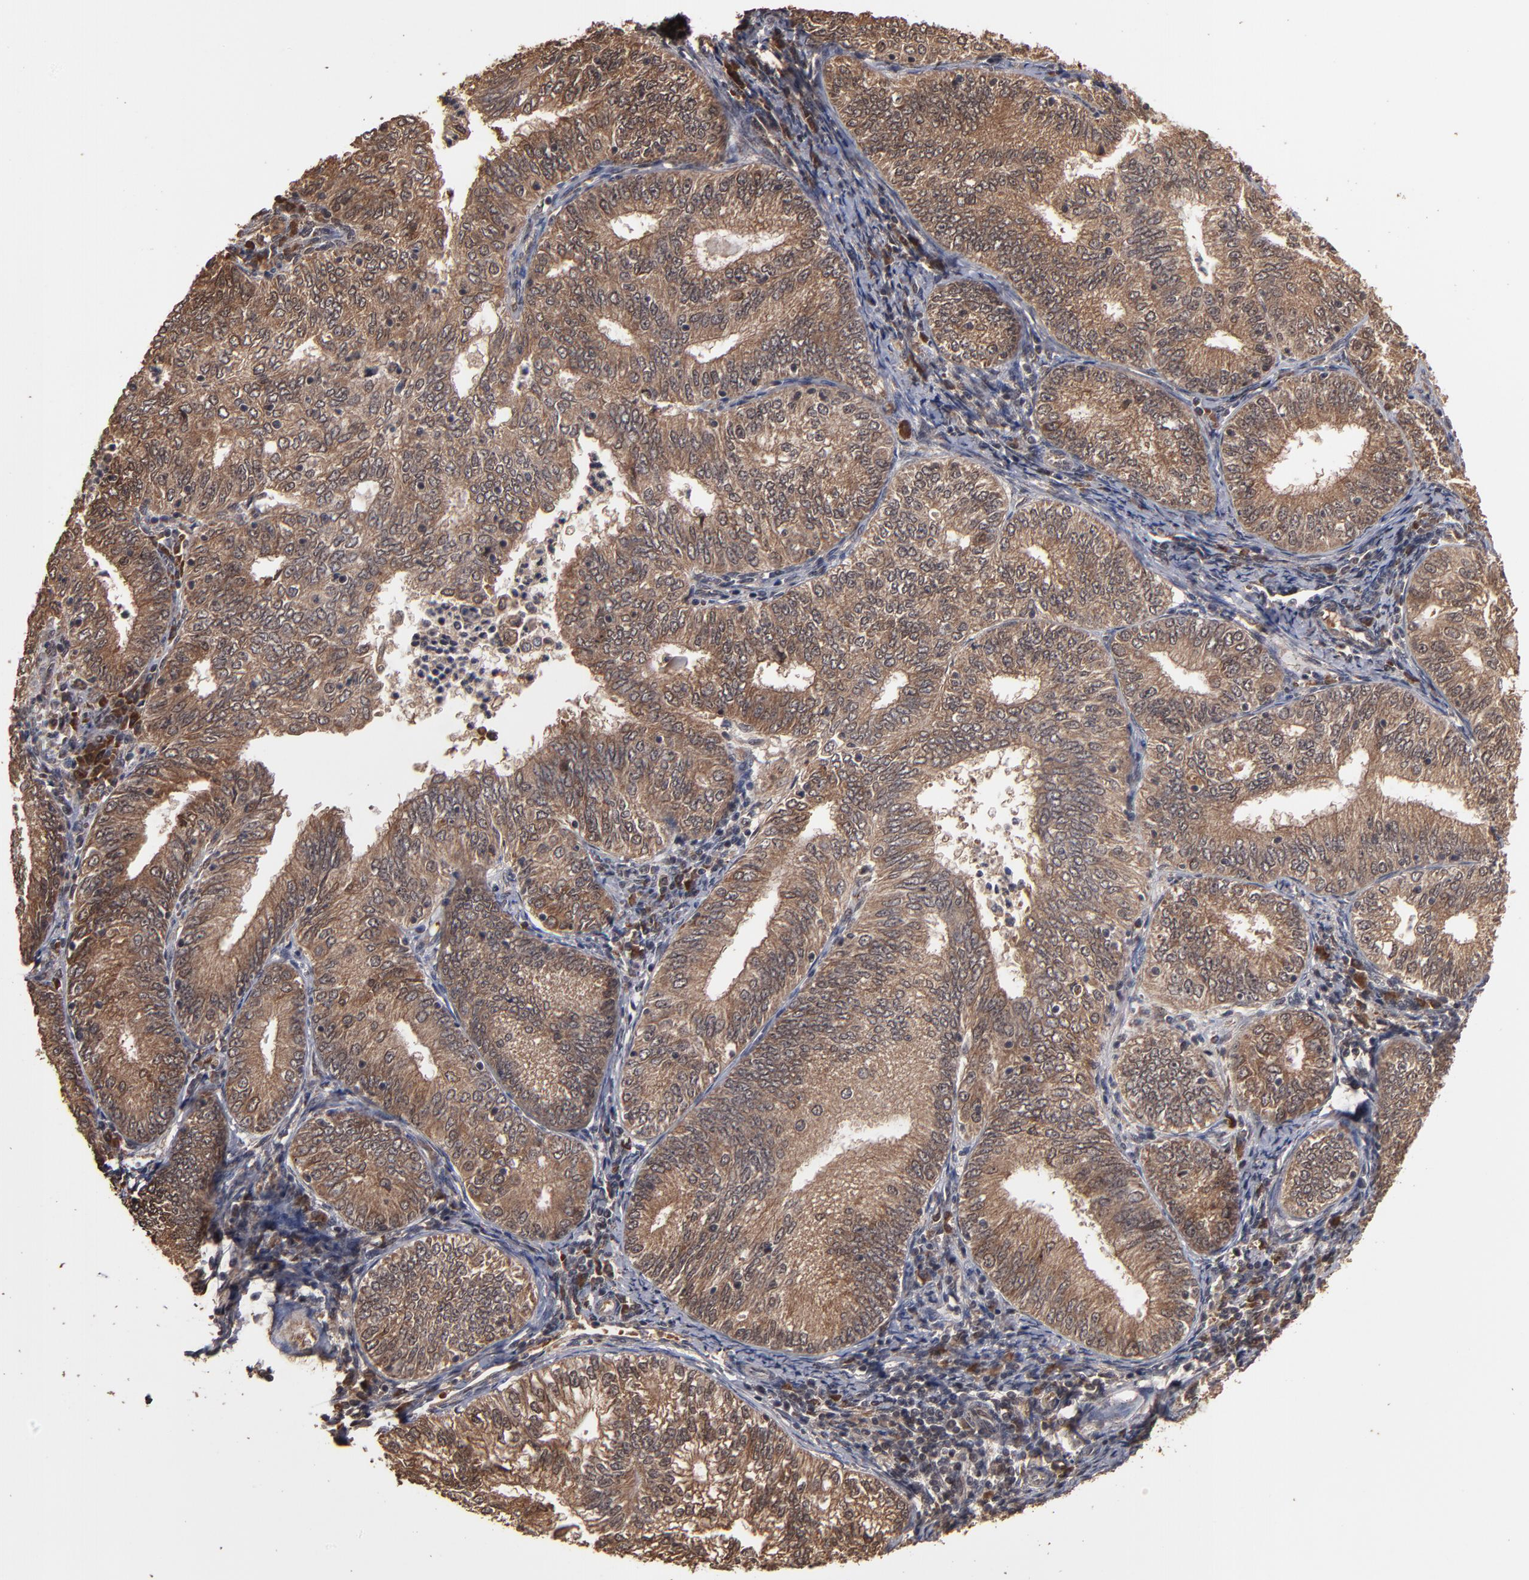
{"staining": {"intensity": "strong", "quantity": ">75%", "location": "cytoplasmic/membranous,nuclear"}, "tissue": "endometrial cancer", "cell_type": "Tumor cells", "image_type": "cancer", "snomed": [{"axis": "morphology", "description": "Adenocarcinoma, NOS"}, {"axis": "topography", "description": "Endometrium"}], "caption": "Brown immunohistochemical staining in endometrial cancer (adenocarcinoma) exhibits strong cytoplasmic/membranous and nuclear positivity in approximately >75% of tumor cells. The staining is performed using DAB brown chromogen to label protein expression. The nuclei are counter-stained blue using hematoxylin.", "gene": "NXF2B", "patient": {"sex": "female", "age": 69}}